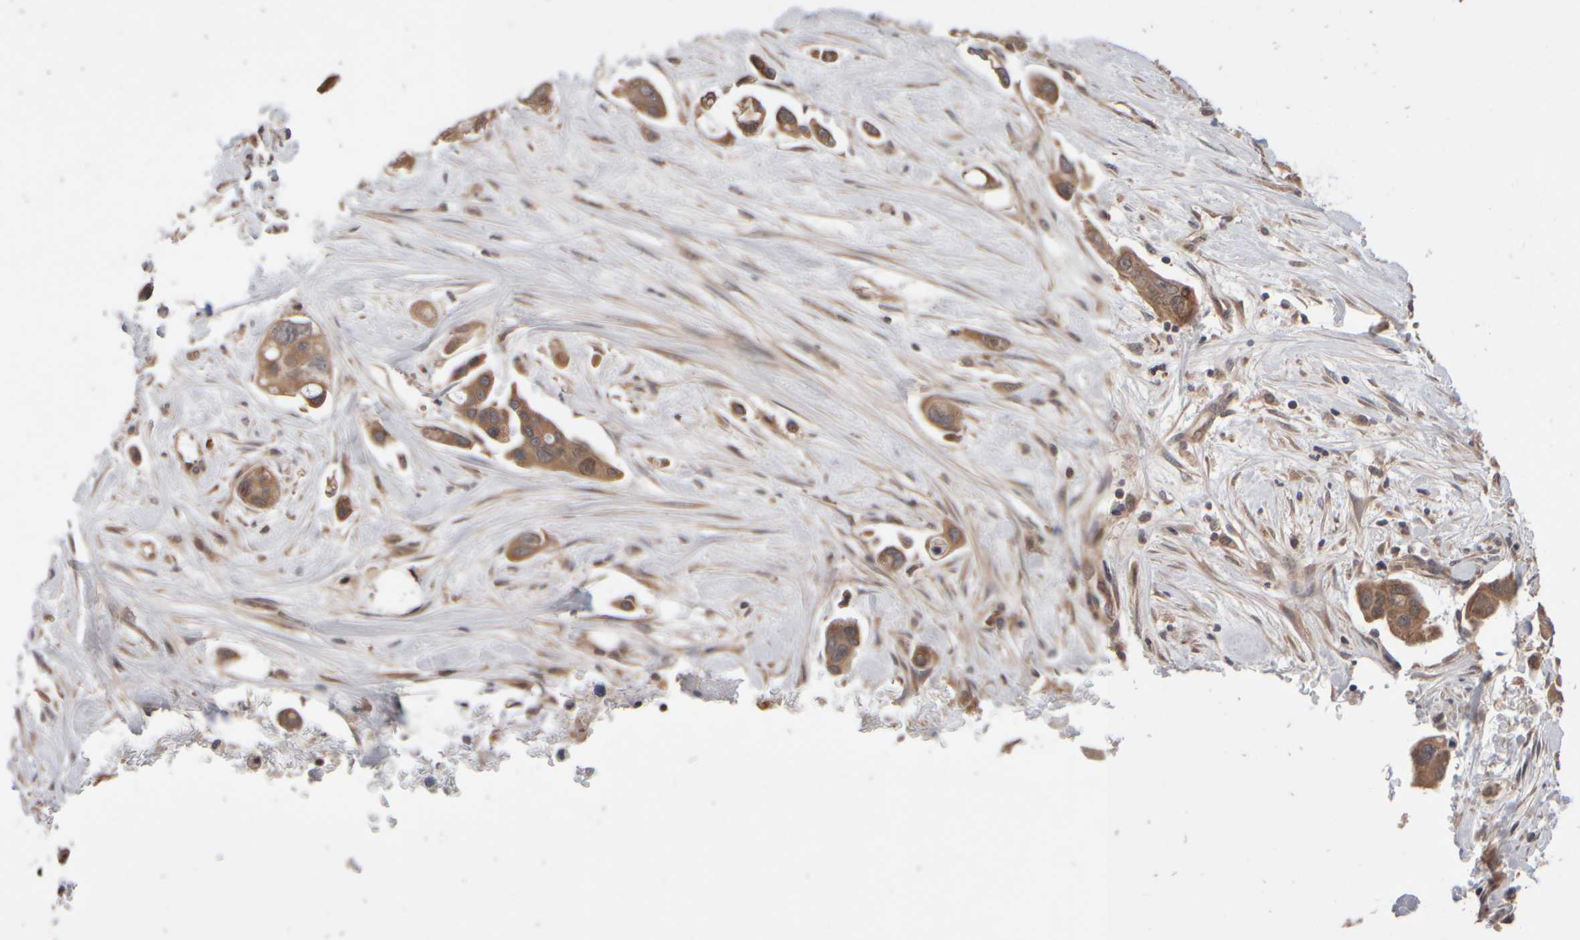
{"staining": {"intensity": "moderate", "quantity": ">75%", "location": "cytoplasmic/membranous,nuclear"}, "tissue": "pancreatic cancer", "cell_type": "Tumor cells", "image_type": "cancer", "snomed": [{"axis": "morphology", "description": "Adenocarcinoma, NOS"}, {"axis": "topography", "description": "Pancreas"}], "caption": "Brown immunohistochemical staining in pancreatic cancer reveals moderate cytoplasmic/membranous and nuclear expression in approximately >75% of tumor cells.", "gene": "ABHD11", "patient": {"sex": "male", "age": 53}}